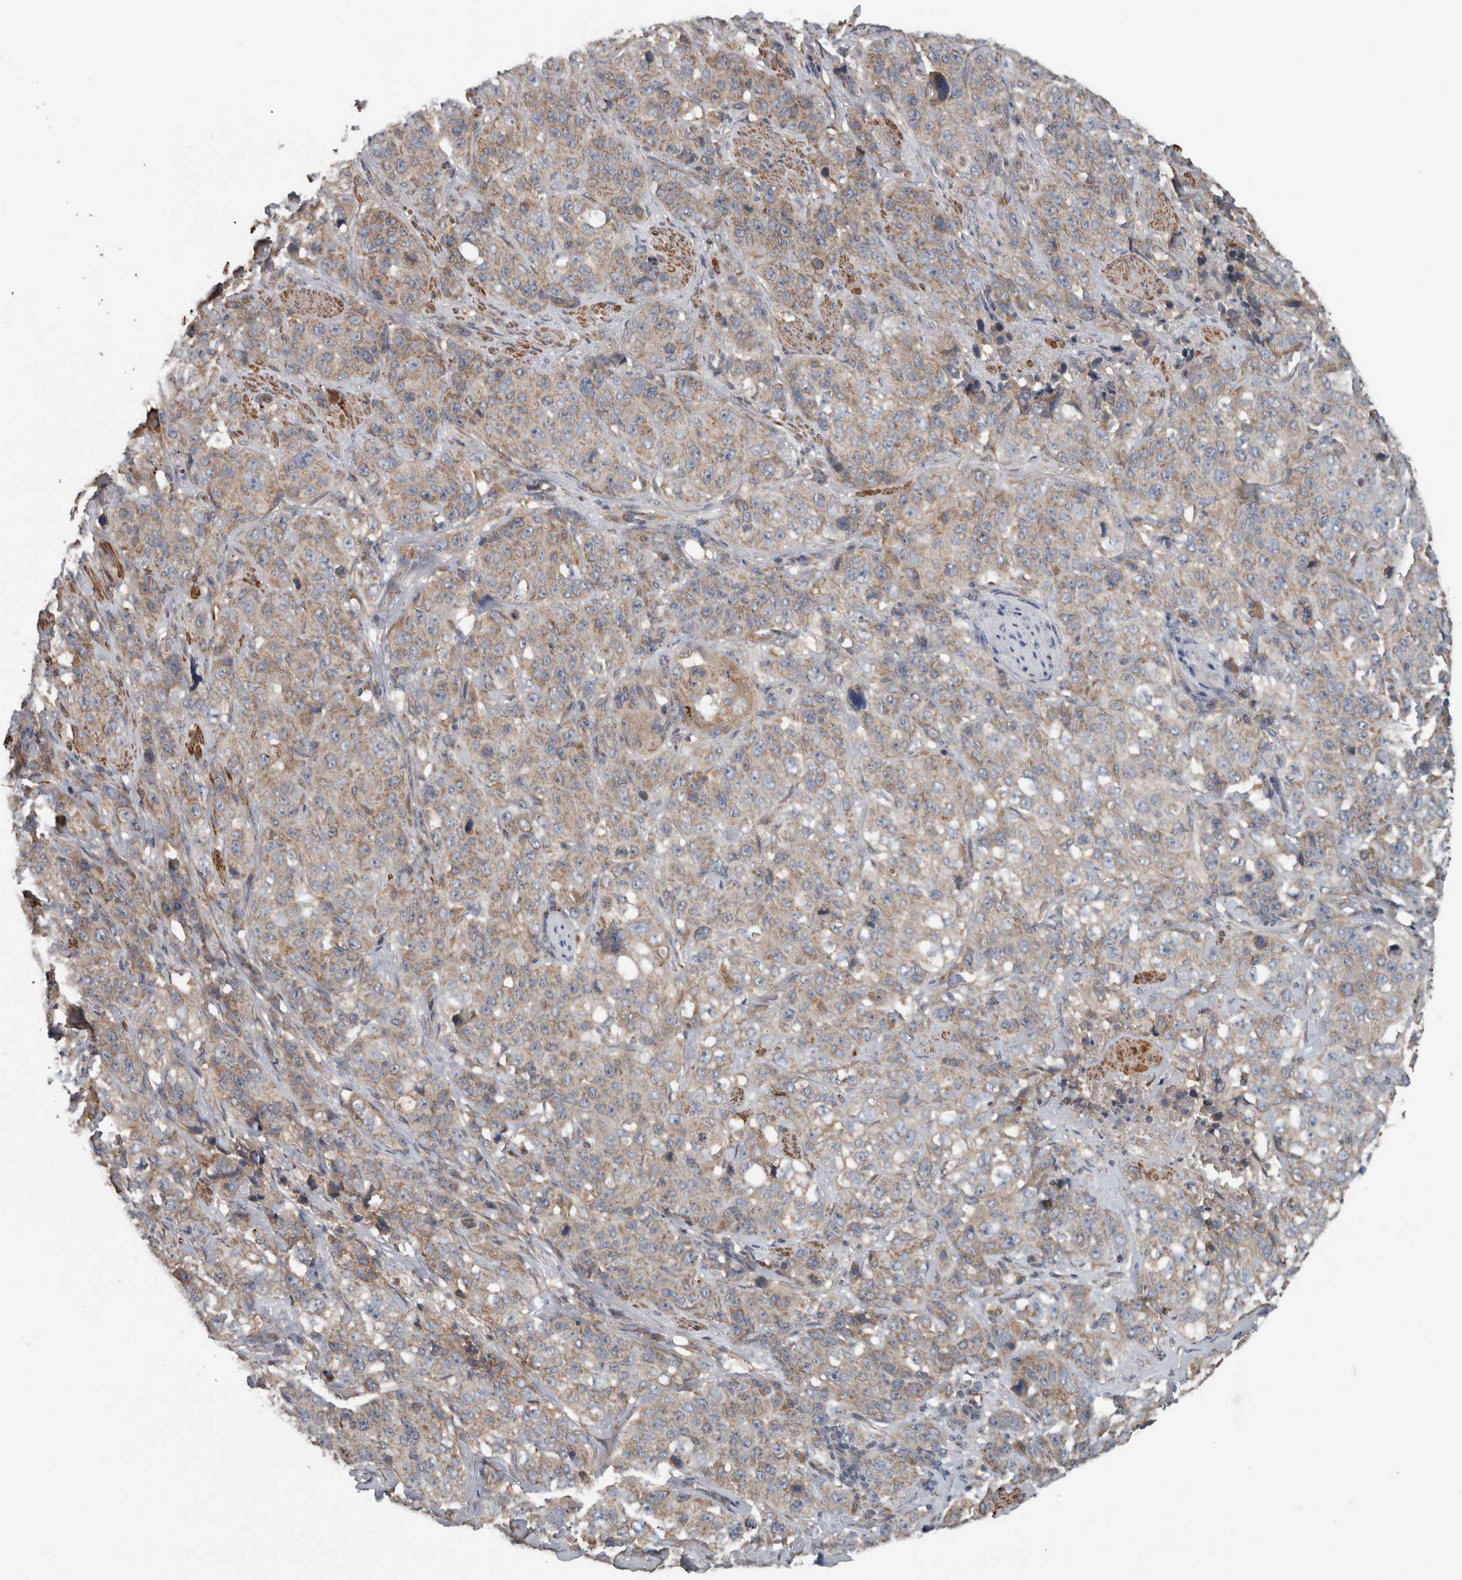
{"staining": {"intensity": "weak", "quantity": ">75%", "location": "cytoplasmic/membranous"}, "tissue": "stomach cancer", "cell_type": "Tumor cells", "image_type": "cancer", "snomed": [{"axis": "morphology", "description": "Adenocarcinoma, NOS"}, {"axis": "topography", "description": "Stomach"}], "caption": "This photomicrograph reveals adenocarcinoma (stomach) stained with IHC to label a protein in brown. The cytoplasmic/membranous of tumor cells show weak positivity for the protein. Nuclei are counter-stained blue.", "gene": "ARMC1", "patient": {"sex": "male", "age": 48}}